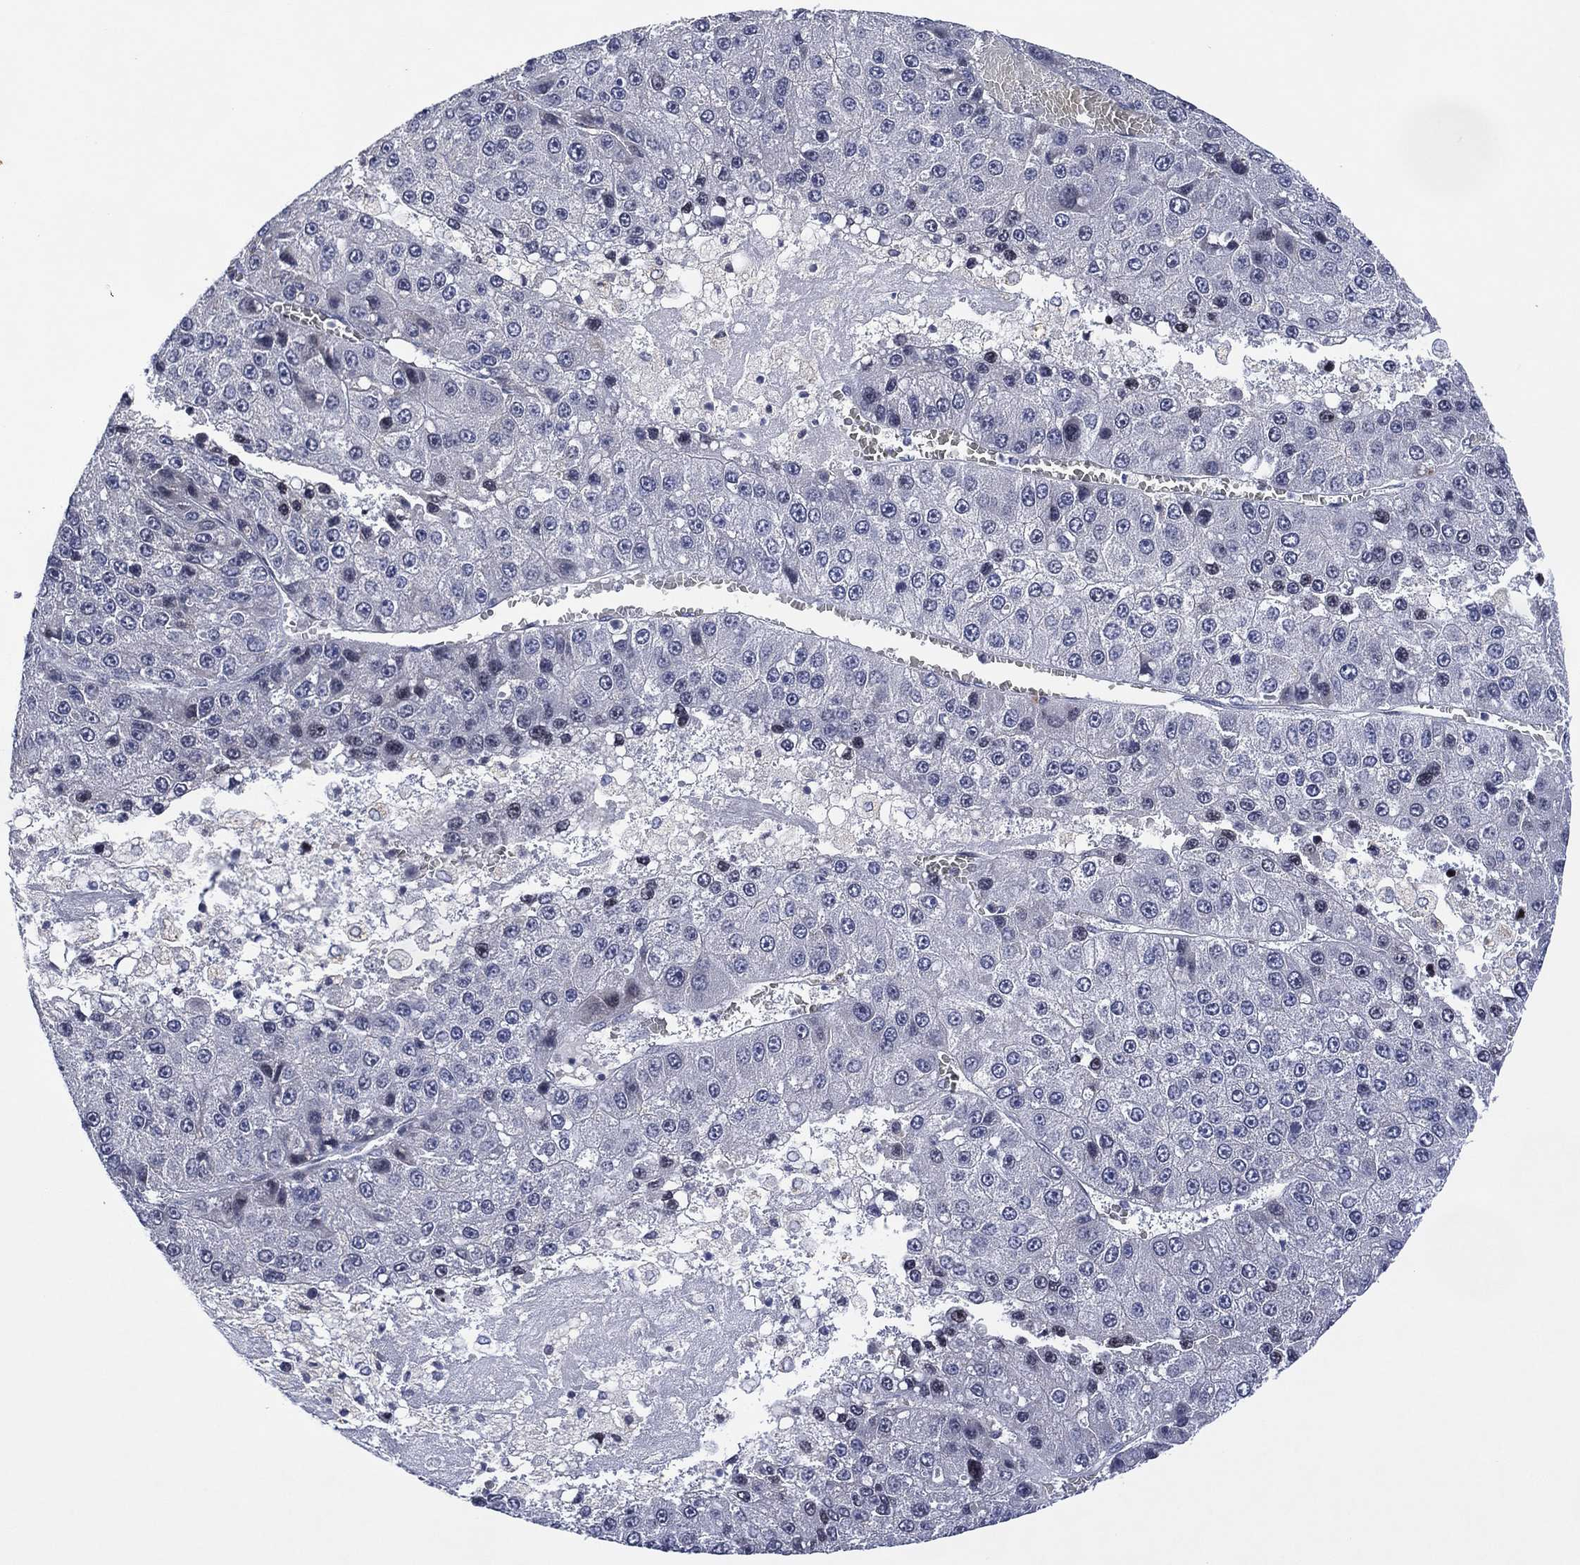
{"staining": {"intensity": "negative", "quantity": "none", "location": "none"}, "tissue": "liver cancer", "cell_type": "Tumor cells", "image_type": "cancer", "snomed": [{"axis": "morphology", "description": "Carcinoma, Hepatocellular, NOS"}, {"axis": "topography", "description": "Liver"}], "caption": "A histopathology image of human liver cancer (hepatocellular carcinoma) is negative for staining in tumor cells.", "gene": "USP26", "patient": {"sex": "female", "age": 73}}